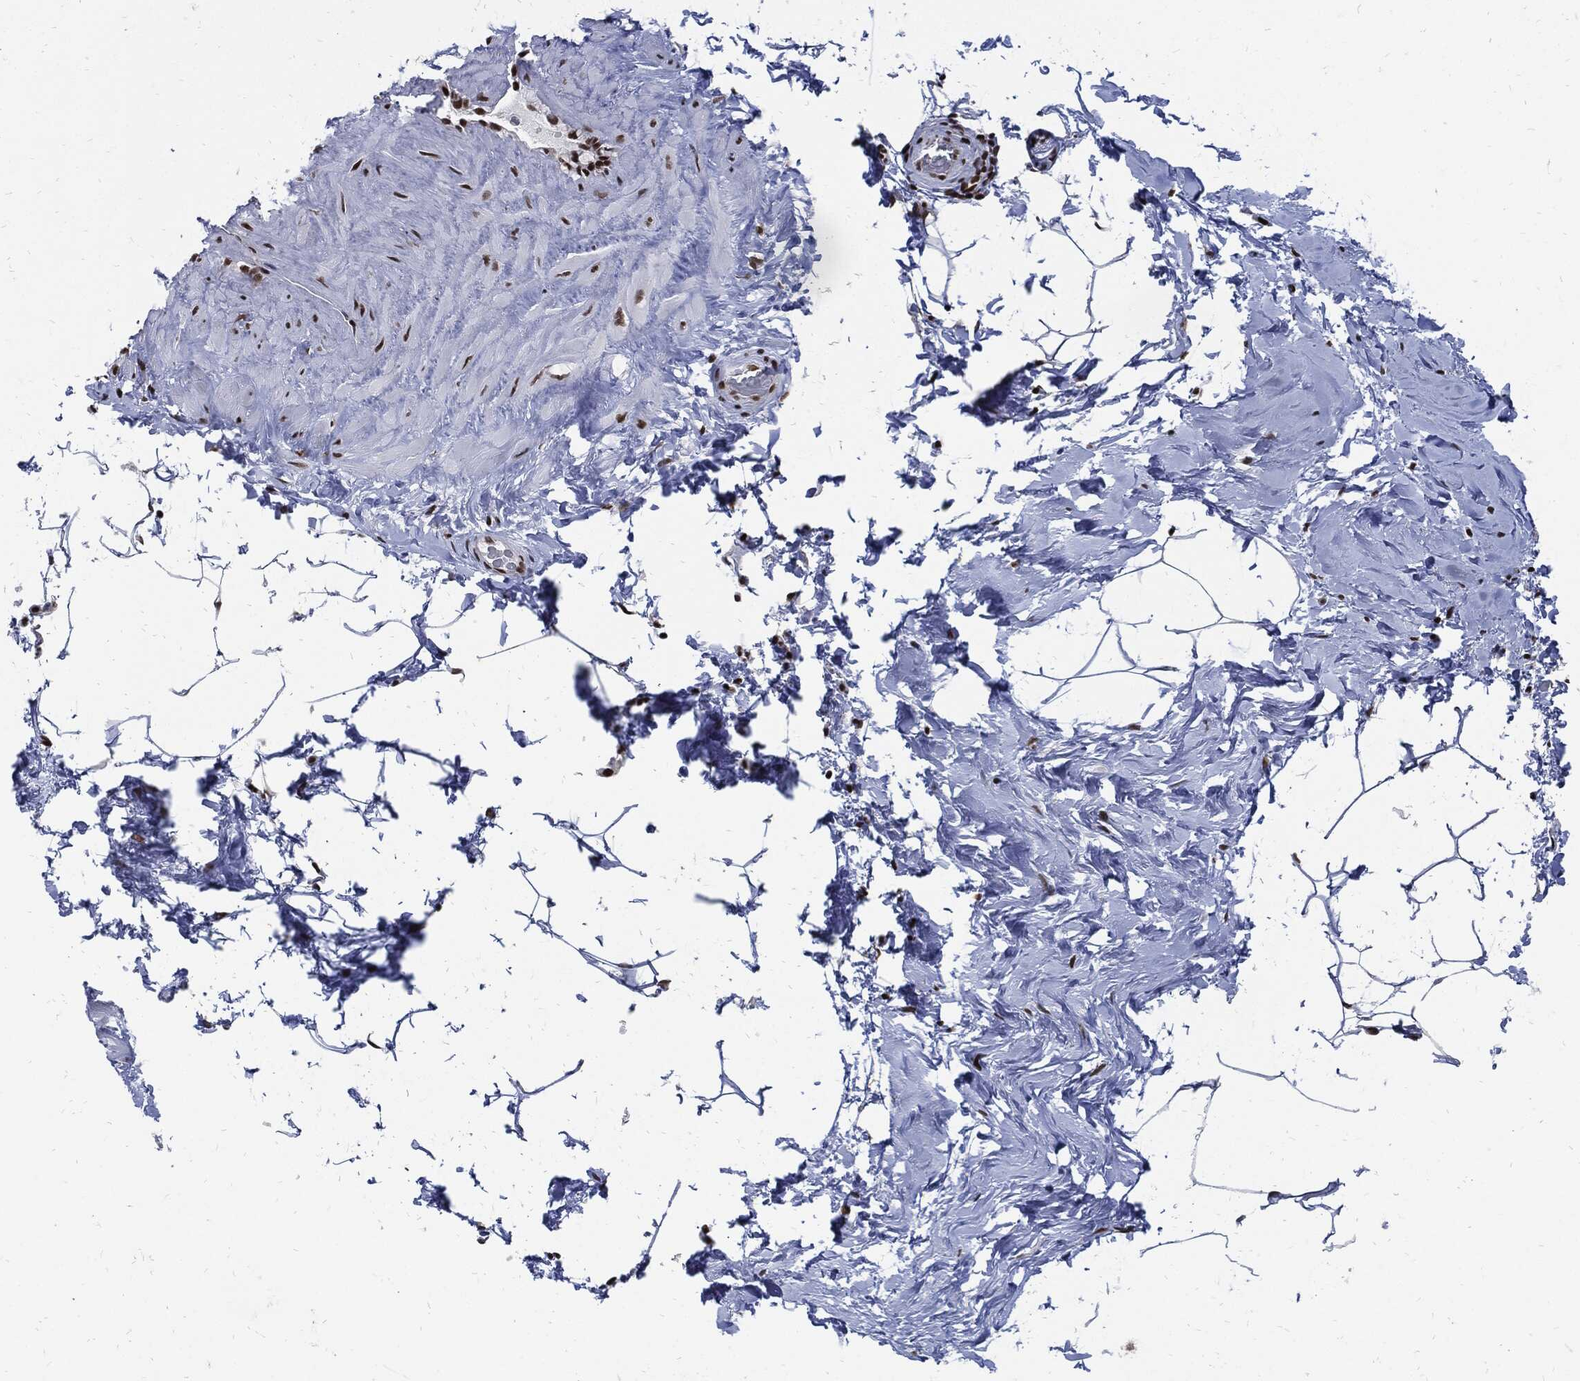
{"staining": {"intensity": "negative", "quantity": "none", "location": "none"}, "tissue": "adipose tissue", "cell_type": "Adipocytes", "image_type": "normal", "snomed": [{"axis": "morphology", "description": "Normal tissue, NOS"}, {"axis": "topography", "description": "Soft tissue"}, {"axis": "topography", "description": "Vascular tissue"}], "caption": "There is no significant staining in adipocytes of adipose tissue. Nuclei are stained in blue.", "gene": "TERF2", "patient": {"sex": "male", "age": 41}}